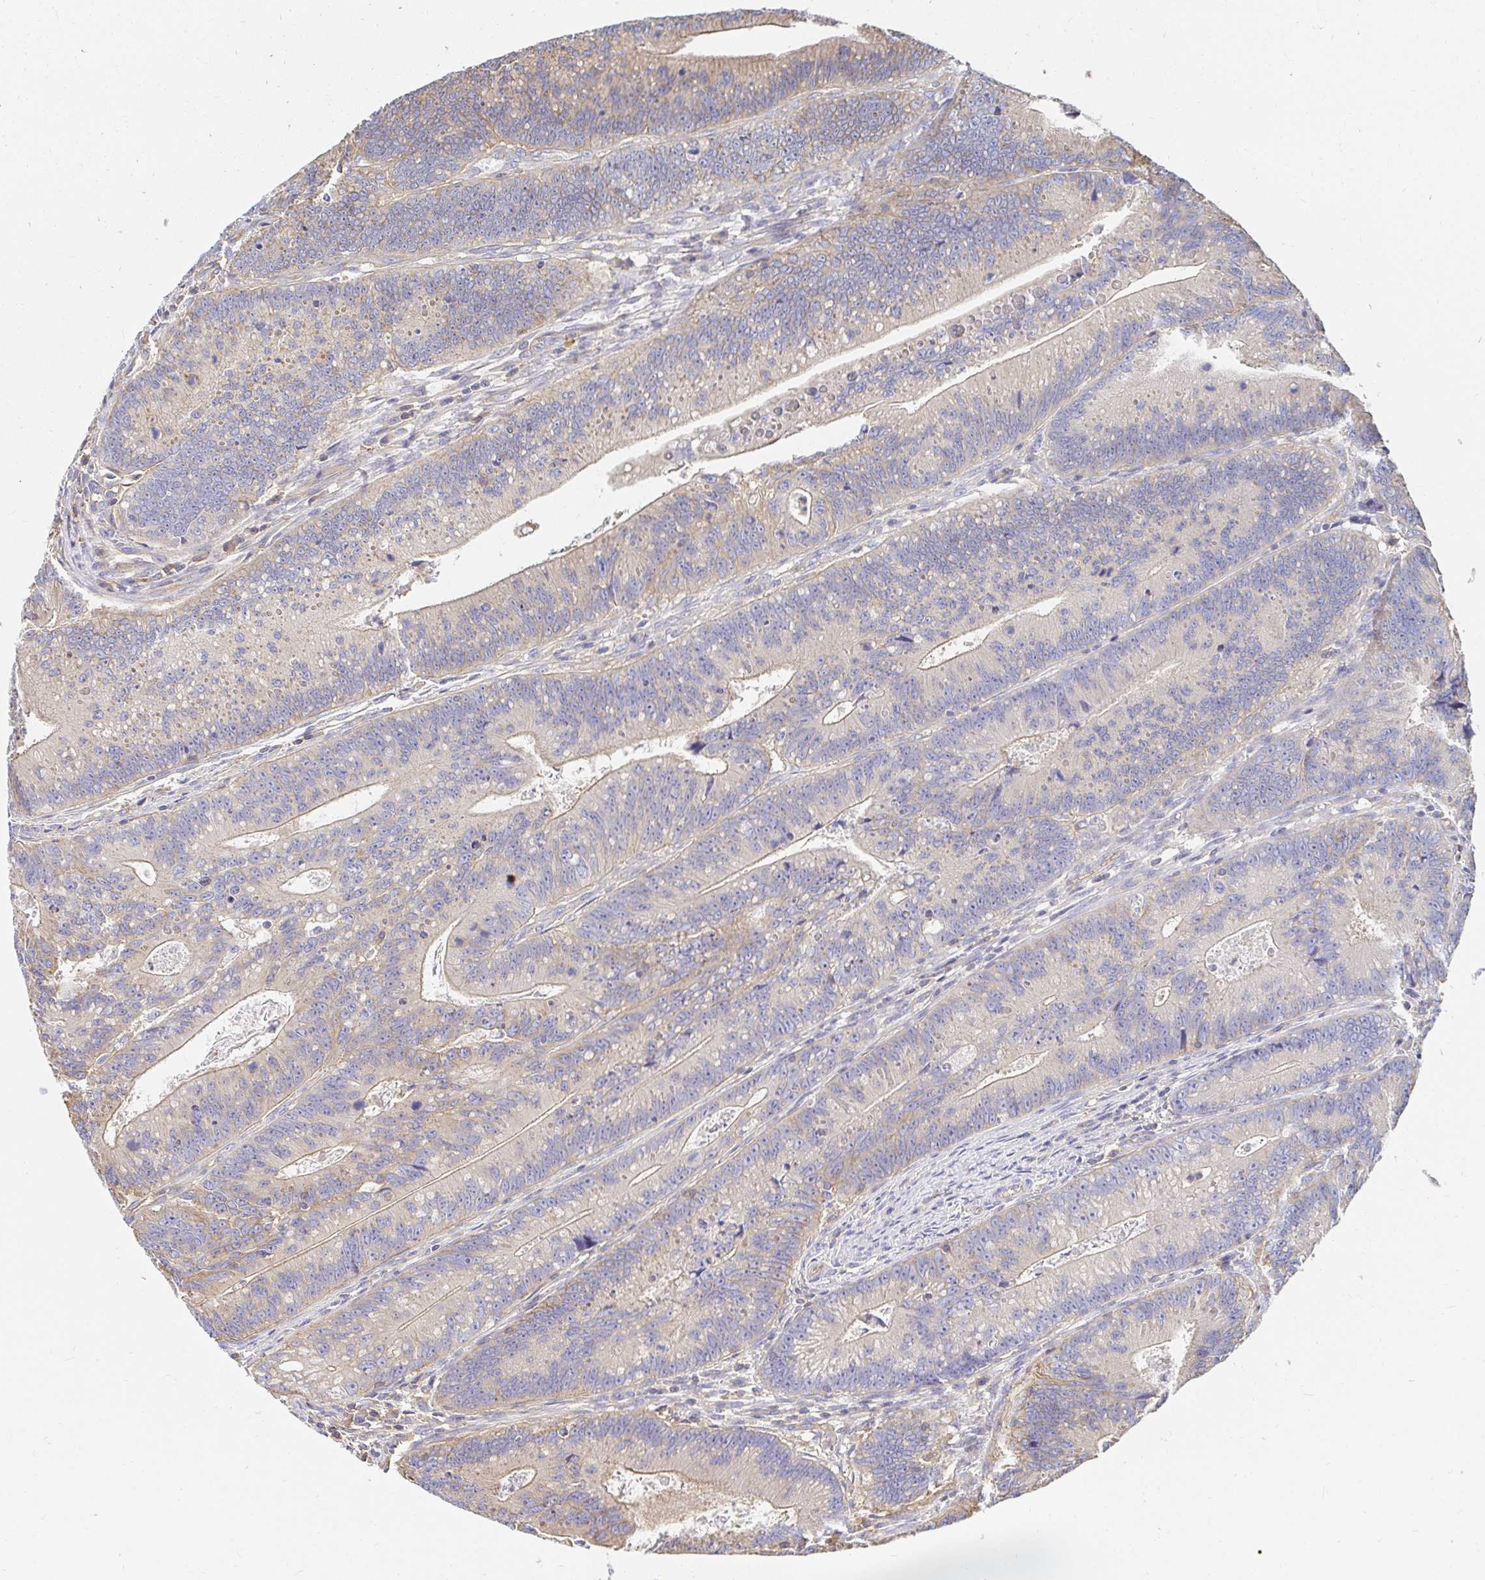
{"staining": {"intensity": "weak", "quantity": "25%-75%", "location": "cytoplasmic/membranous"}, "tissue": "colorectal cancer", "cell_type": "Tumor cells", "image_type": "cancer", "snomed": [{"axis": "morphology", "description": "Adenocarcinoma, NOS"}, {"axis": "topography", "description": "Rectum"}], "caption": "A micrograph showing weak cytoplasmic/membranous staining in about 25%-75% of tumor cells in colorectal adenocarcinoma, as visualized by brown immunohistochemical staining.", "gene": "TSPAN19", "patient": {"sex": "female", "age": 81}}